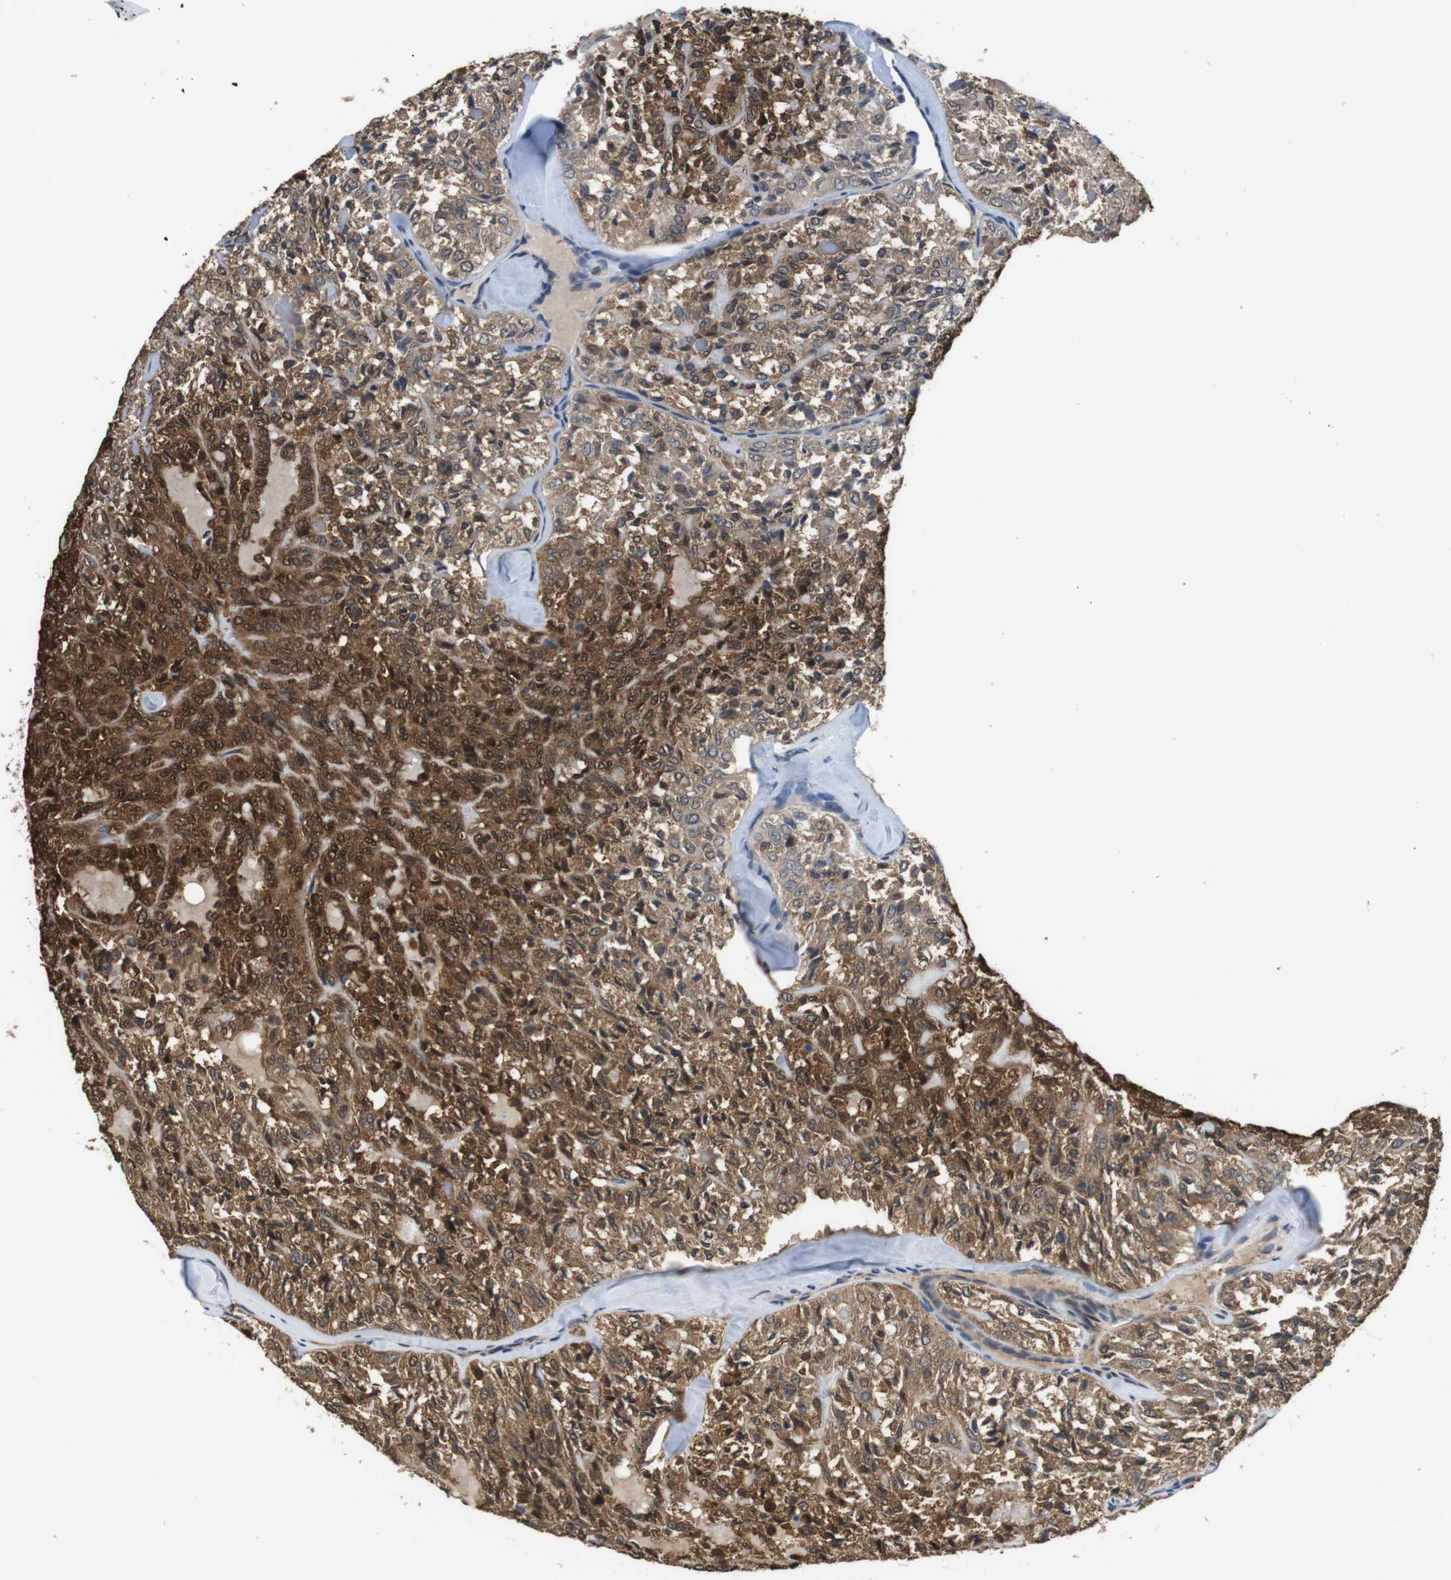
{"staining": {"intensity": "moderate", "quantity": ">75%", "location": "cytoplasmic/membranous,nuclear"}, "tissue": "thyroid cancer", "cell_type": "Tumor cells", "image_type": "cancer", "snomed": [{"axis": "morphology", "description": "Follicular adenoma carcinoma, NOS"}, {"axis": "topography", "description": "Thyroid gland"}], "caption": "Immunohistochemical staining of human follicular adenoma carcinoma (thyroid) displays medium levels of moderate cytoplasmic/membranous and nuclear positivity in about >75% of tumor cells.", "gene": "LDHA", "patient": {"sex": "male", "age": 75}}